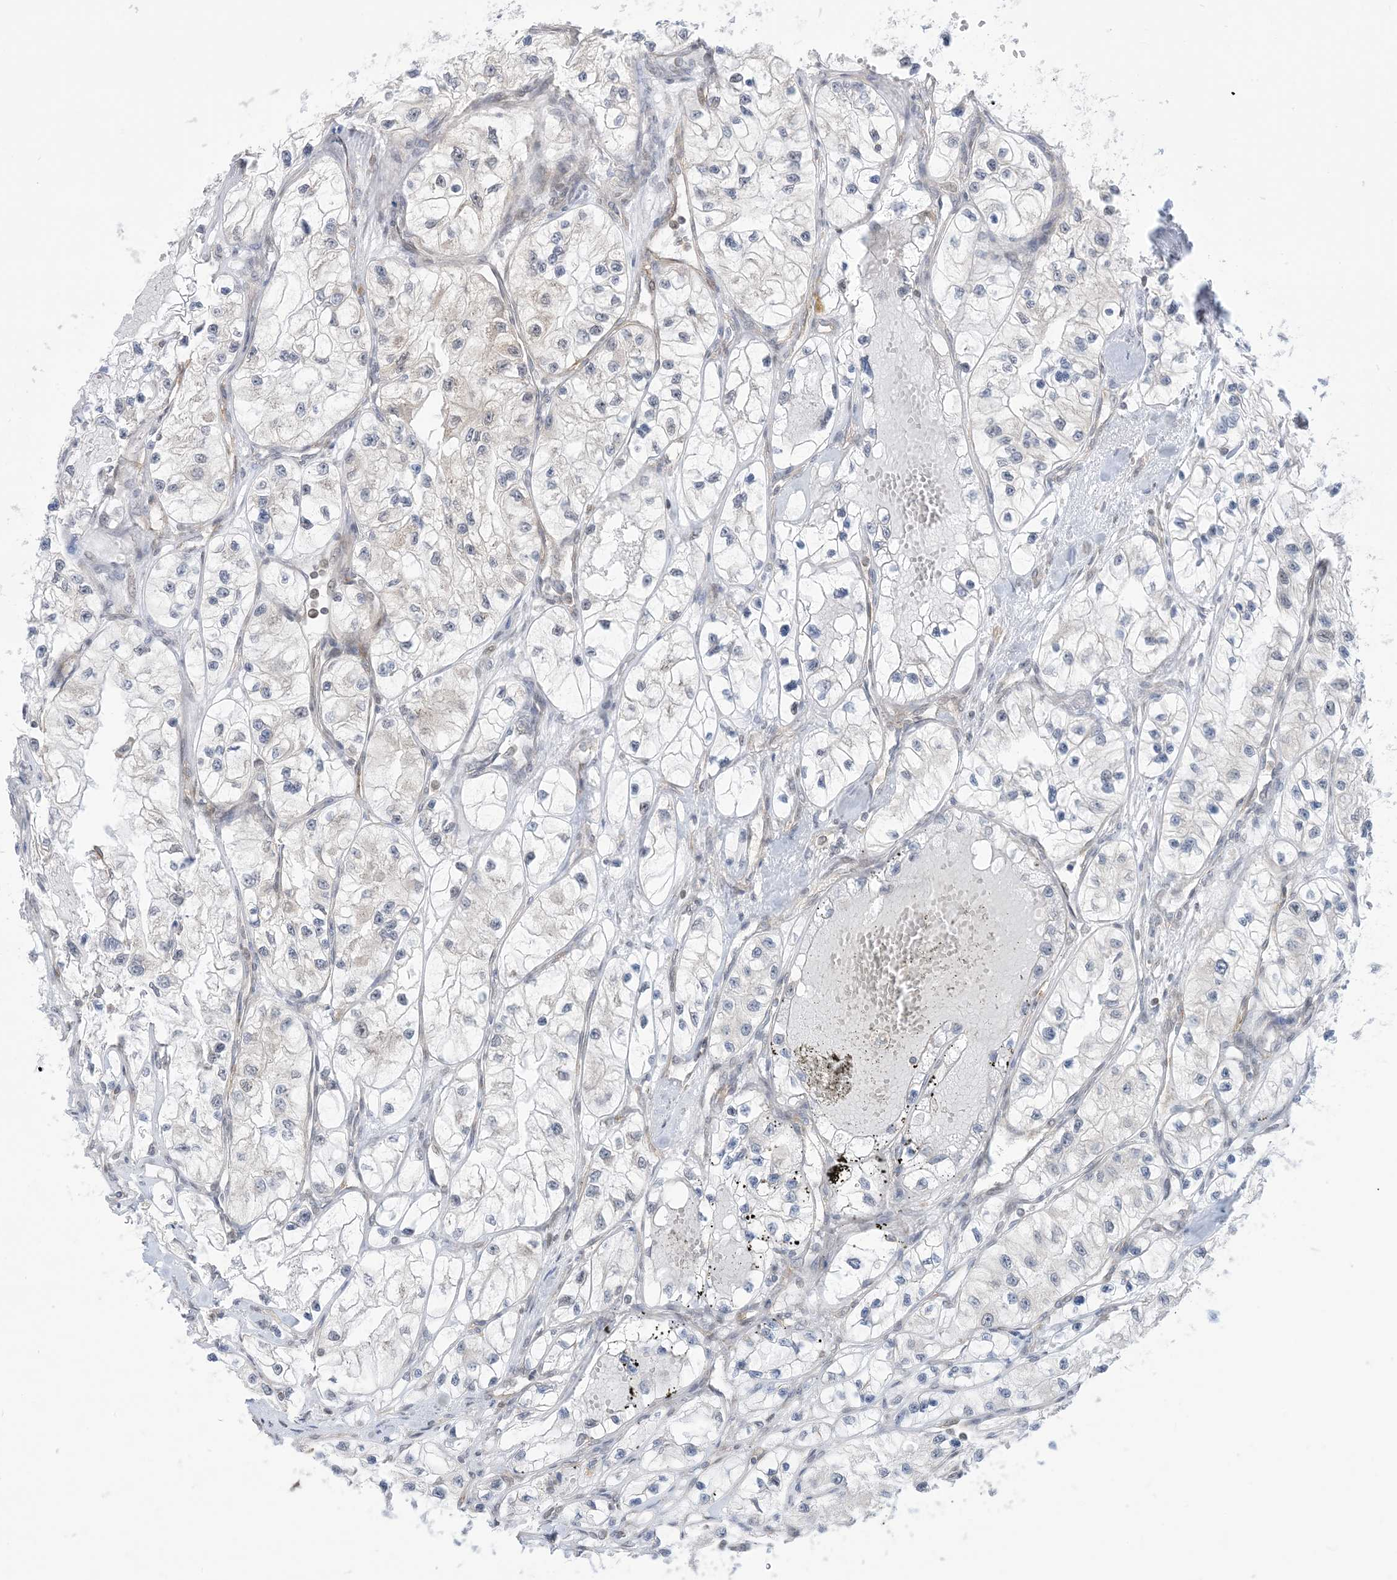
{"staining": {"intensity": "negative", "quantity": "none", "location": "none"}, "tissue": "renal cancer", "cell_type": "Tumor cells", "image_type": "cancer", "snomed": [{"axis": "morphology", "description": "Adenocarcinoma, NOS"}, {"axis": "topography", "description": "Kidney"}], "caption": "Tumor cells are negative for brown protein staining in adenocarcinoma (renal).", "gene": "CASP4", "patient": {"sex": "female", "age": 57}}